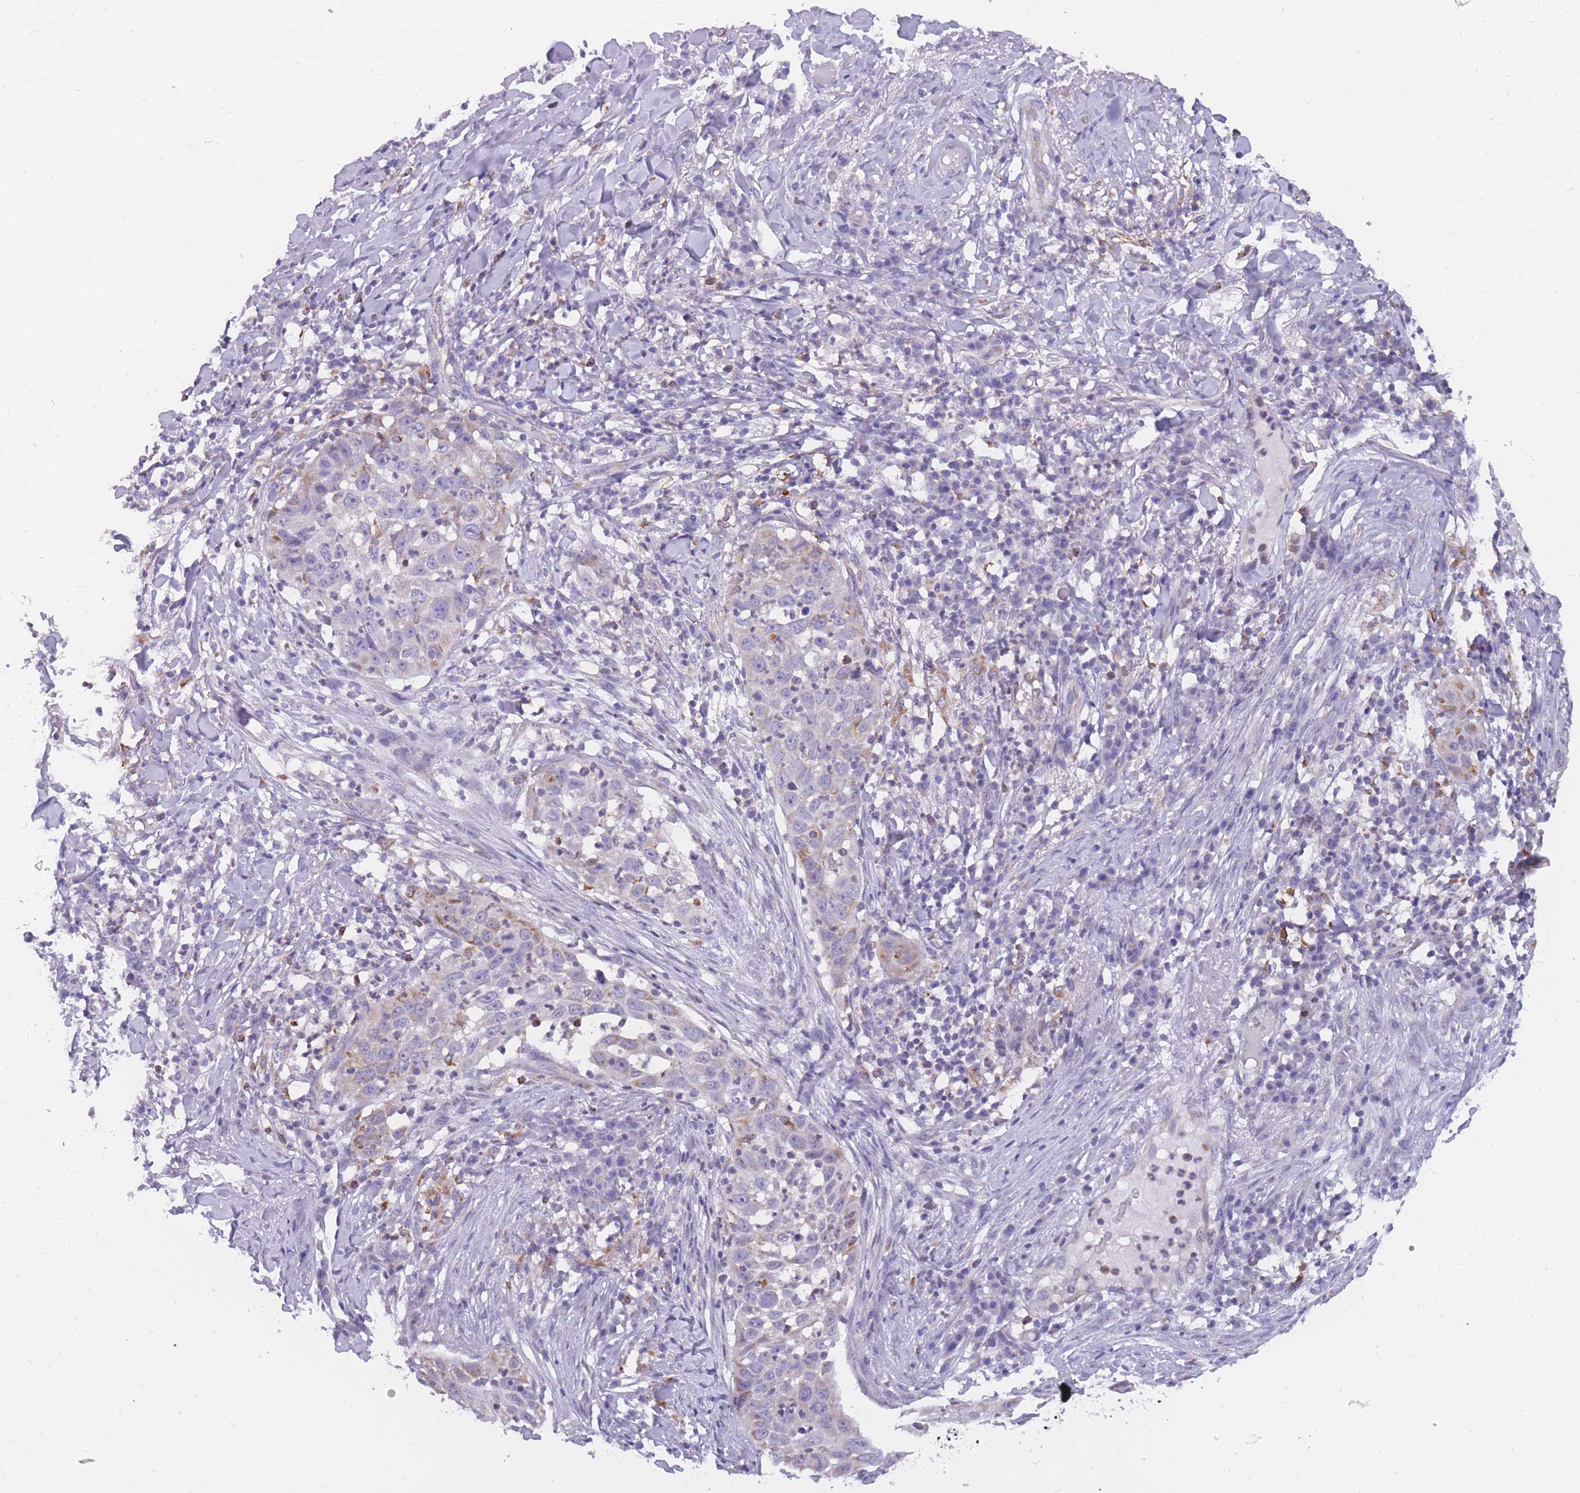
{"staining": {"intensity": "moderate", "quantity": "<25%", "location": "cytoplasmic/membranous"}, "tissue": "skin cancer", "cell_type": "Tumor cells", "image_type": "cancer", "snomed": [{"axis": "morphology", "description": "Squamous cell carcinoma, NOS"}, {"axis": "topography", "description": "Skin"}], "caption": "About <25% of tumor cells in human skin squamous cell carcinoma display moderate cytoplasmic/membranous protein staining as visualized by brown immunohistochemical staining.", "gene": "ZNF662", "patient": {"sex": "female", "age": 44}}